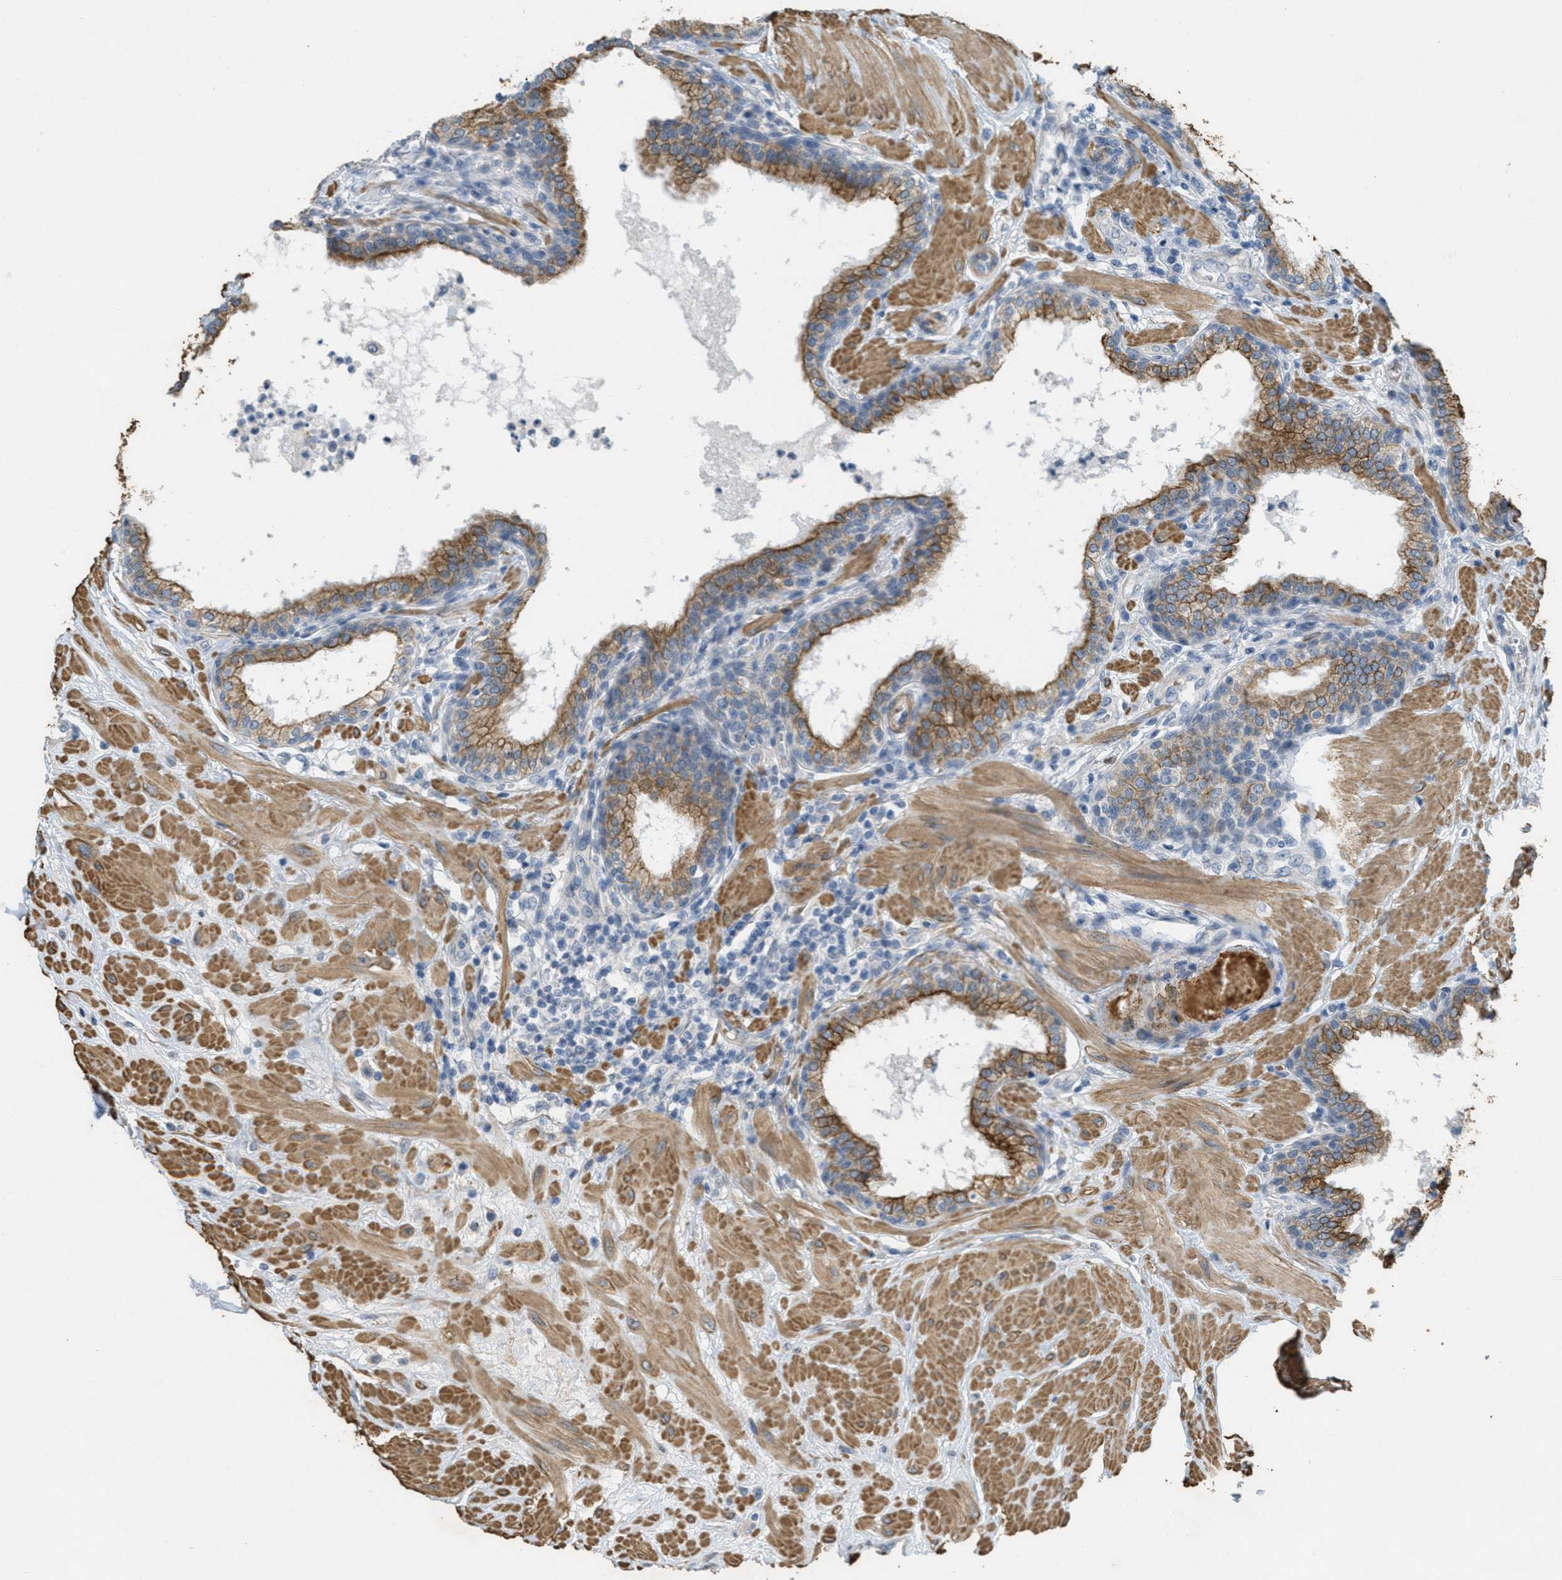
{"staining": {"intensity": "strong", "quantity": ">75%", "location": "cytoplasmic/membranous"}, "tissue": "prostate", "cell_type": "Glandular cells", "image_type": "normal", "snomed": [{"axis": "morphology", "description": "Normal tissue, NOS"}, {"axis": "topography", "description": "Prostate"}], "caption": "Immunohistochemical staining of benign prostate shows strong cytoplasmic/membranous protein expression in about >75% of glandular cells.", "gene": "MRS2", "patient": {"sex": "male", "age": 51}}